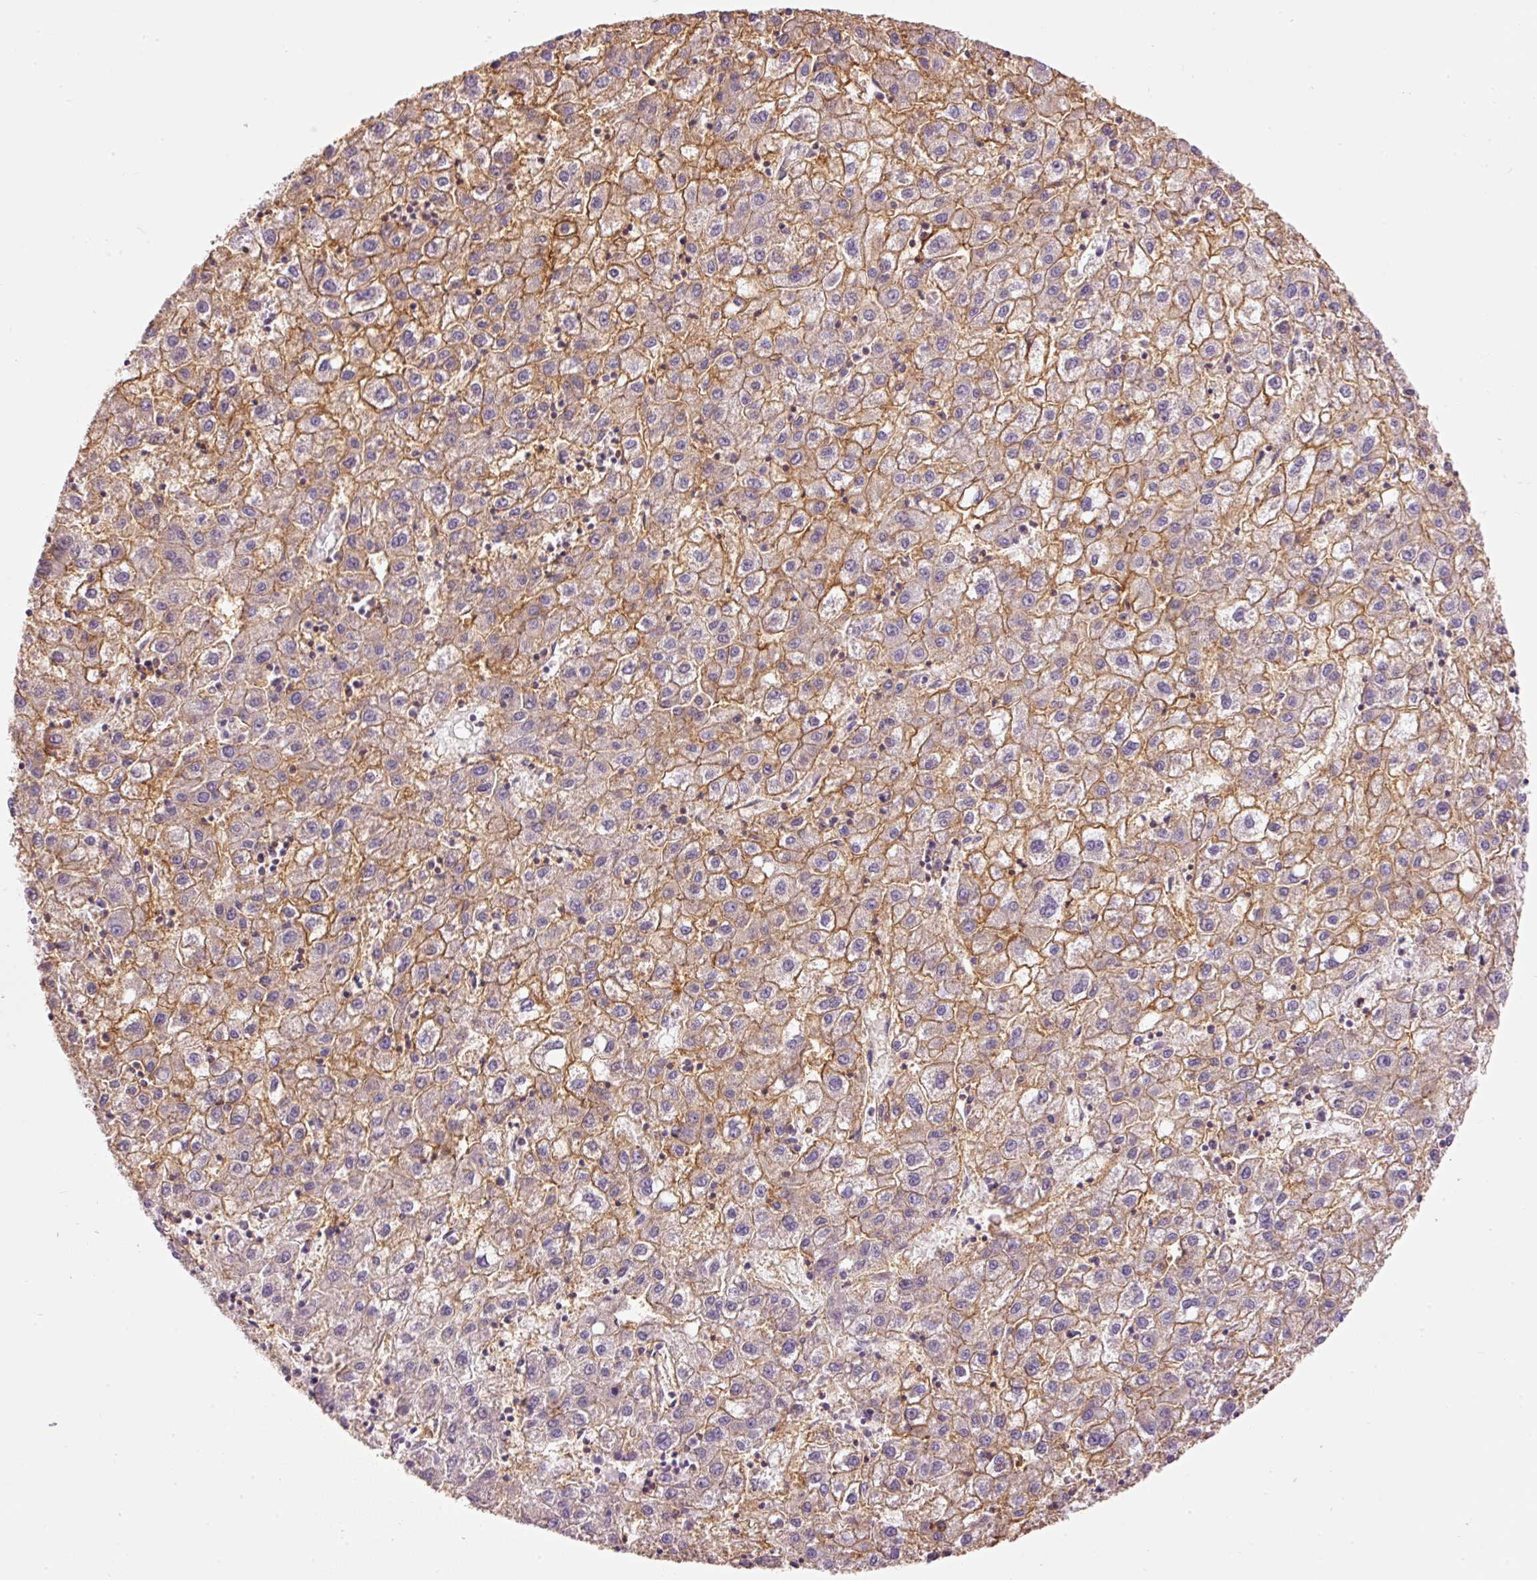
{"staining": {"intensity": "moderate", "quantity": "25%-75%", "location": "cytoplasmic/membranous"}, "tissue": "liver cancer", "cell_type": "Tumor cells", "image_type": "cancer", "snomed": [{"axis": "morphology", "description": "Carcinoma, Hepatocellular, NOS"}, {"axis": "topography", "description": "Liver"}], "caption": "Immunohistochemical staining of liver cancer demonstrates medium levels of moderate cytoplasmic/membranous protein positivity in about 25%-75% of tumor cells.", "gene": "DOK6", "patient": {"sex": "male", "age": 72}}